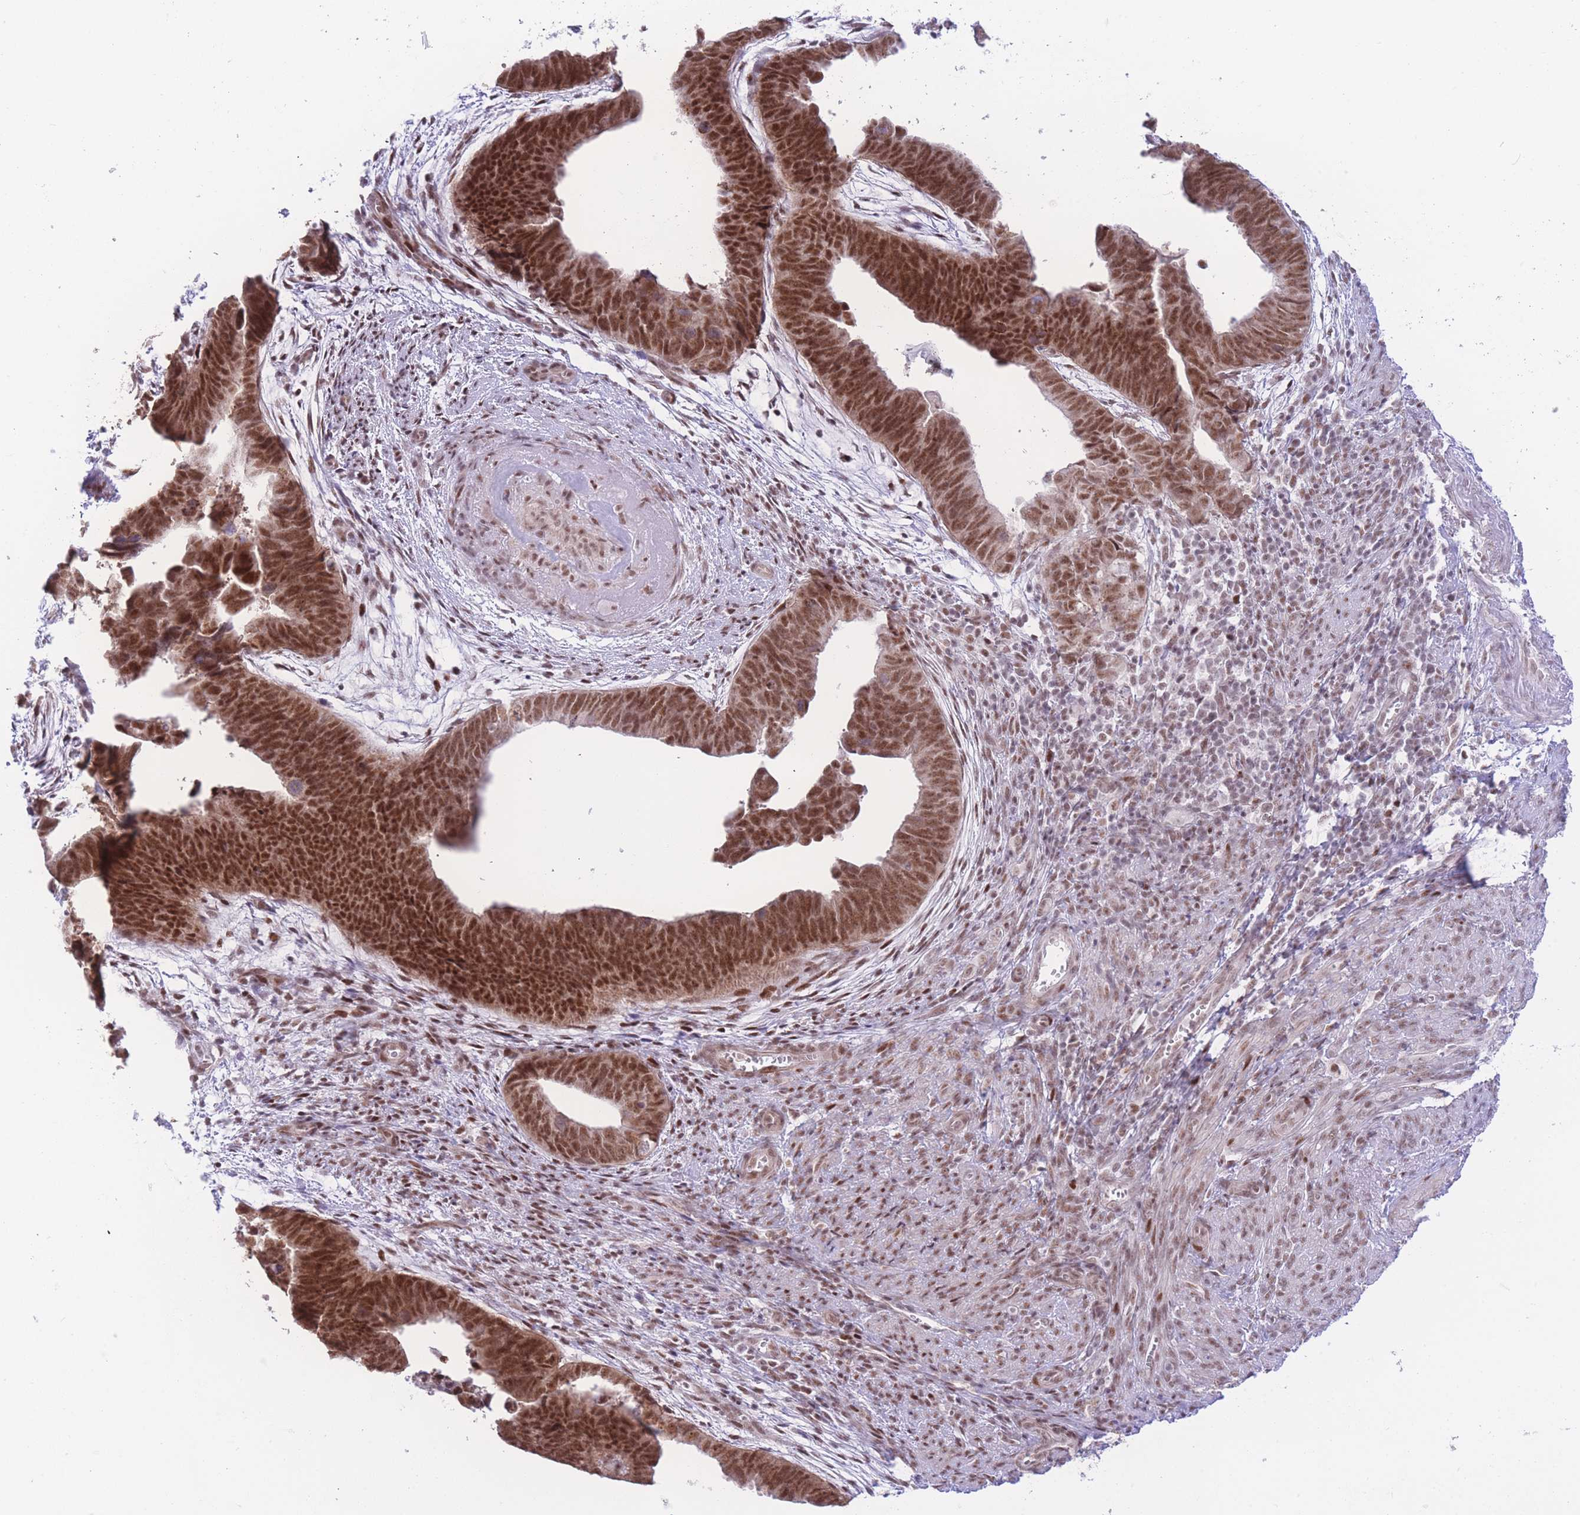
{"staining": {"intensity": "strong", "quantity": ">75%", "location": "nuclear"}, "tissue": "endometrial cancer", "cell_type": "Tumor cells", "image_type": "cancer", "snomed": [{"axis": "morphology", "description": "Adenocarcinoma, NOS"}, {"axis": "topography", "description": "Endometrium"}], "caption": "Immunohistochemical staining of human endometrial adenocarcinoma shows high levels of strong nuclear protein expression in approximately >75% of tumor cells.", "gene": "PCIF1", "patient": {"sex": "female", "age": 75}}